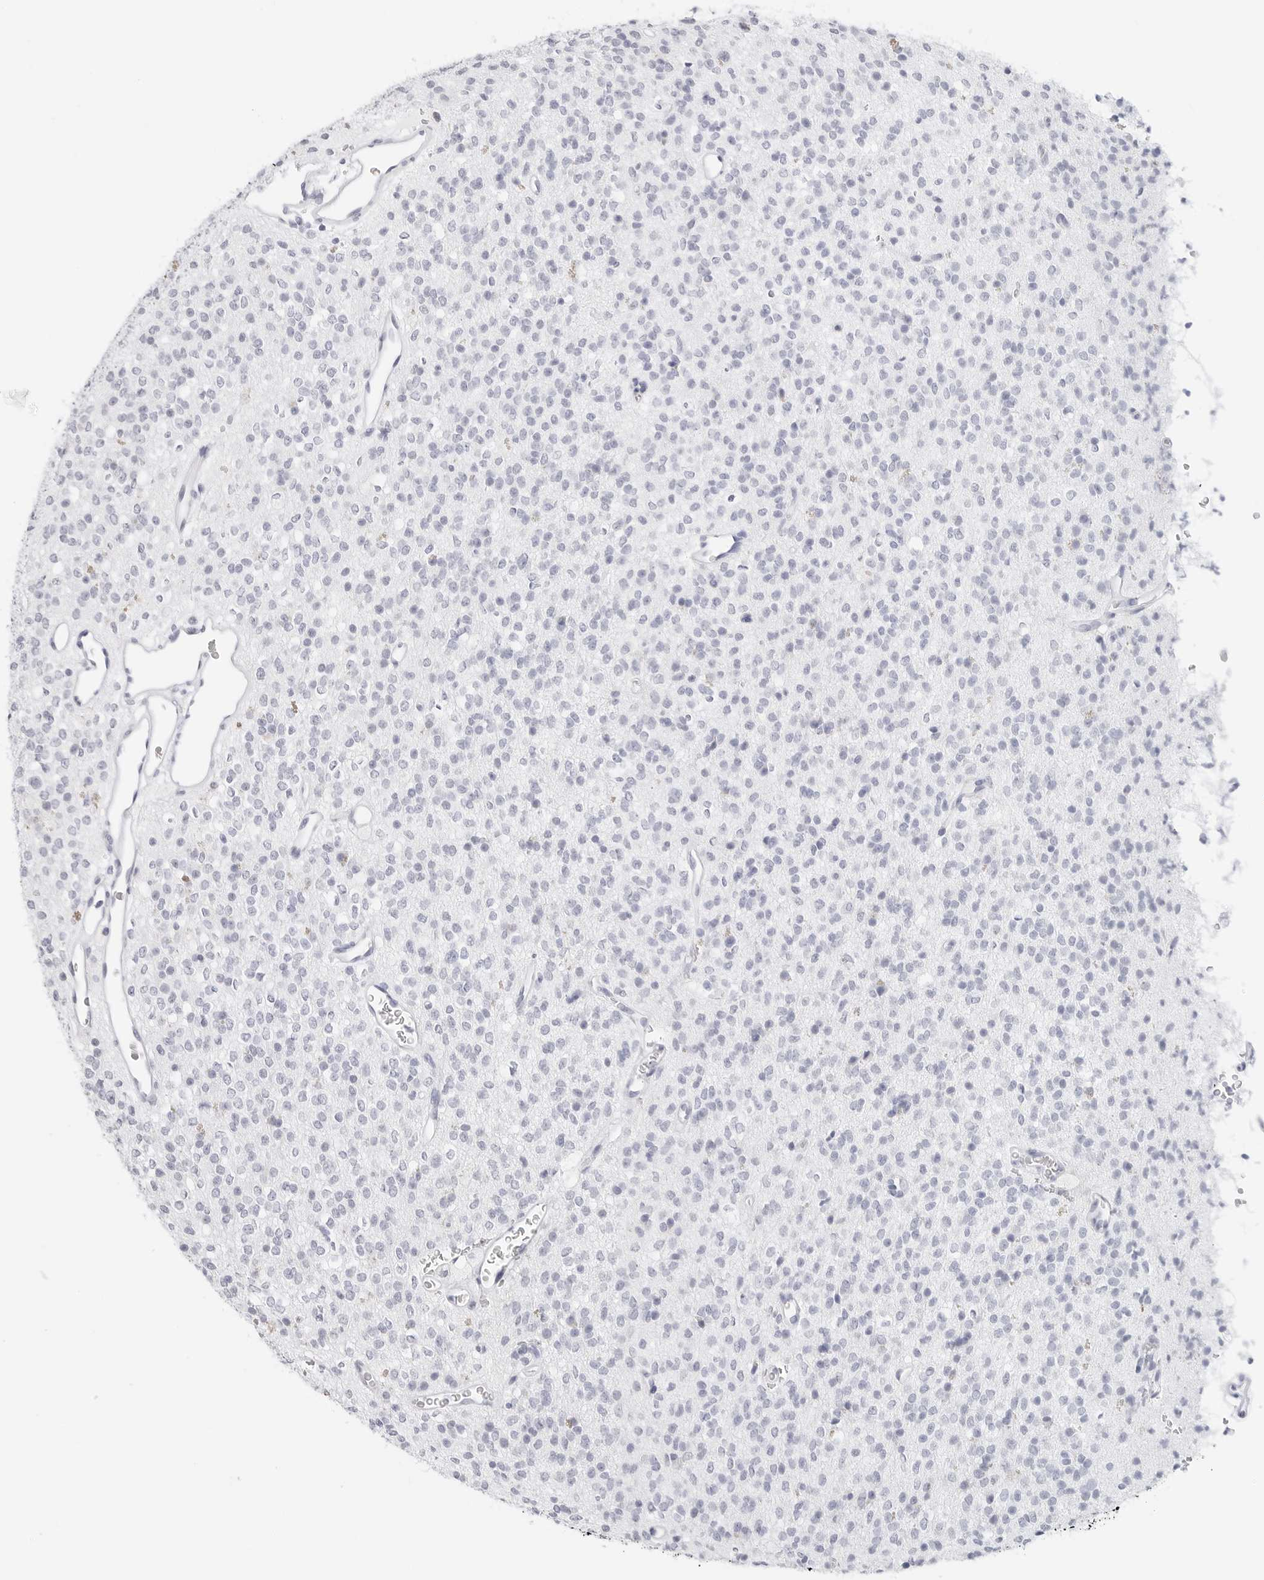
{"staining": {"intensity": "negative", "quantity": "none", "location": "none"}, "tissue": "glioma", "cell_type": "Tumor cells", "image_type": "cancer", "snomed": [{"axis": "morphology", "description": "Glioma, malignant, High grade"}, {"axis": "topography", "description": "Brain"}], "caption": "A micrograph of glioma stained for a protein exhibits no brown staining in tumor cells.", "gene": "TFF2", "patient": {"sex": "male", "age": 34}}